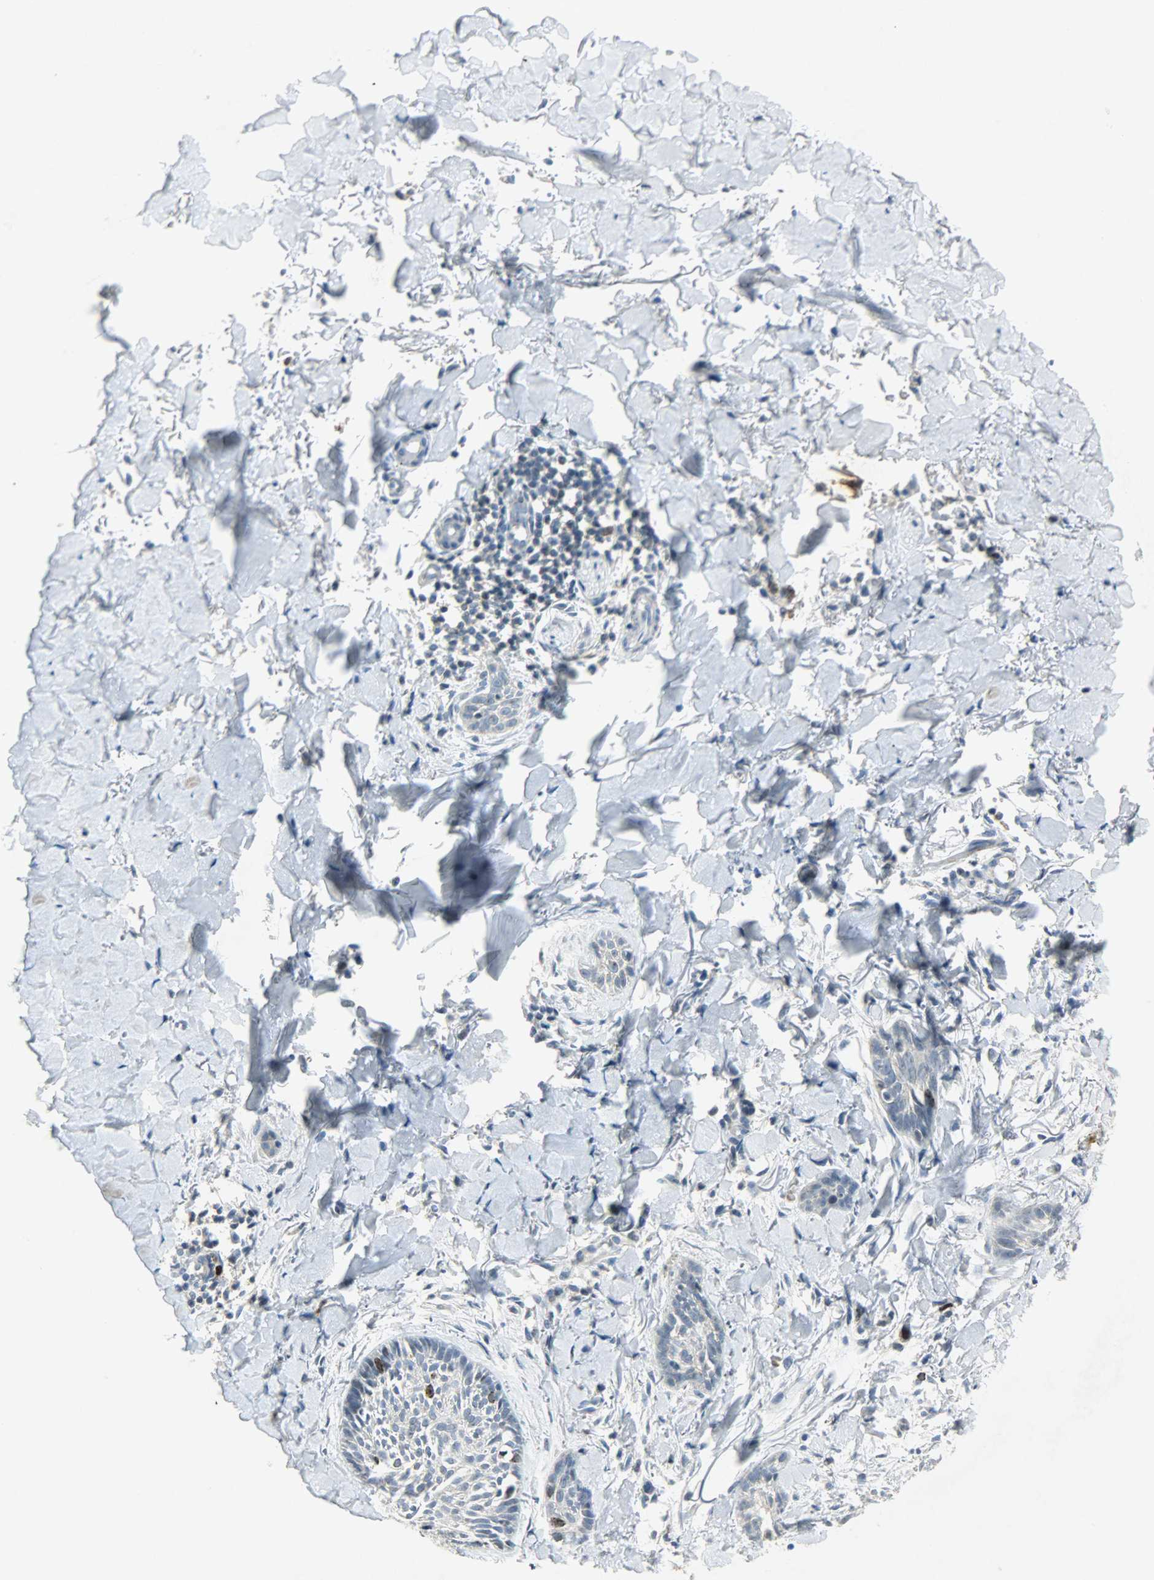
{"staining": {"intensity": "strong", "quantity": "<25%", "location": "nuclear"}, "tissue": "skin cancer", "cell_type": "Tumor cells", "image_type": "cancer", "snomed": [{"axis": "morphology", "description": "Normal tissue, NOS"}, {"axis": "morphology", "description": "Basal cell carcinoma"}, {"axis": "topography", "description": "Skin"}], "caption": "Immunohistochemistry (IHC) photomicrograph of neoplastic tissue: skin basal cell carcinoma stained using immunohistochemistry (IHC) demonstrates medium levels of strong protein expression localized specifically in the nuclear of tumor cells, appearing as a nuclear brown color.", "gene": "AURKB", "patient": {"sex": "male", "age": 71}}